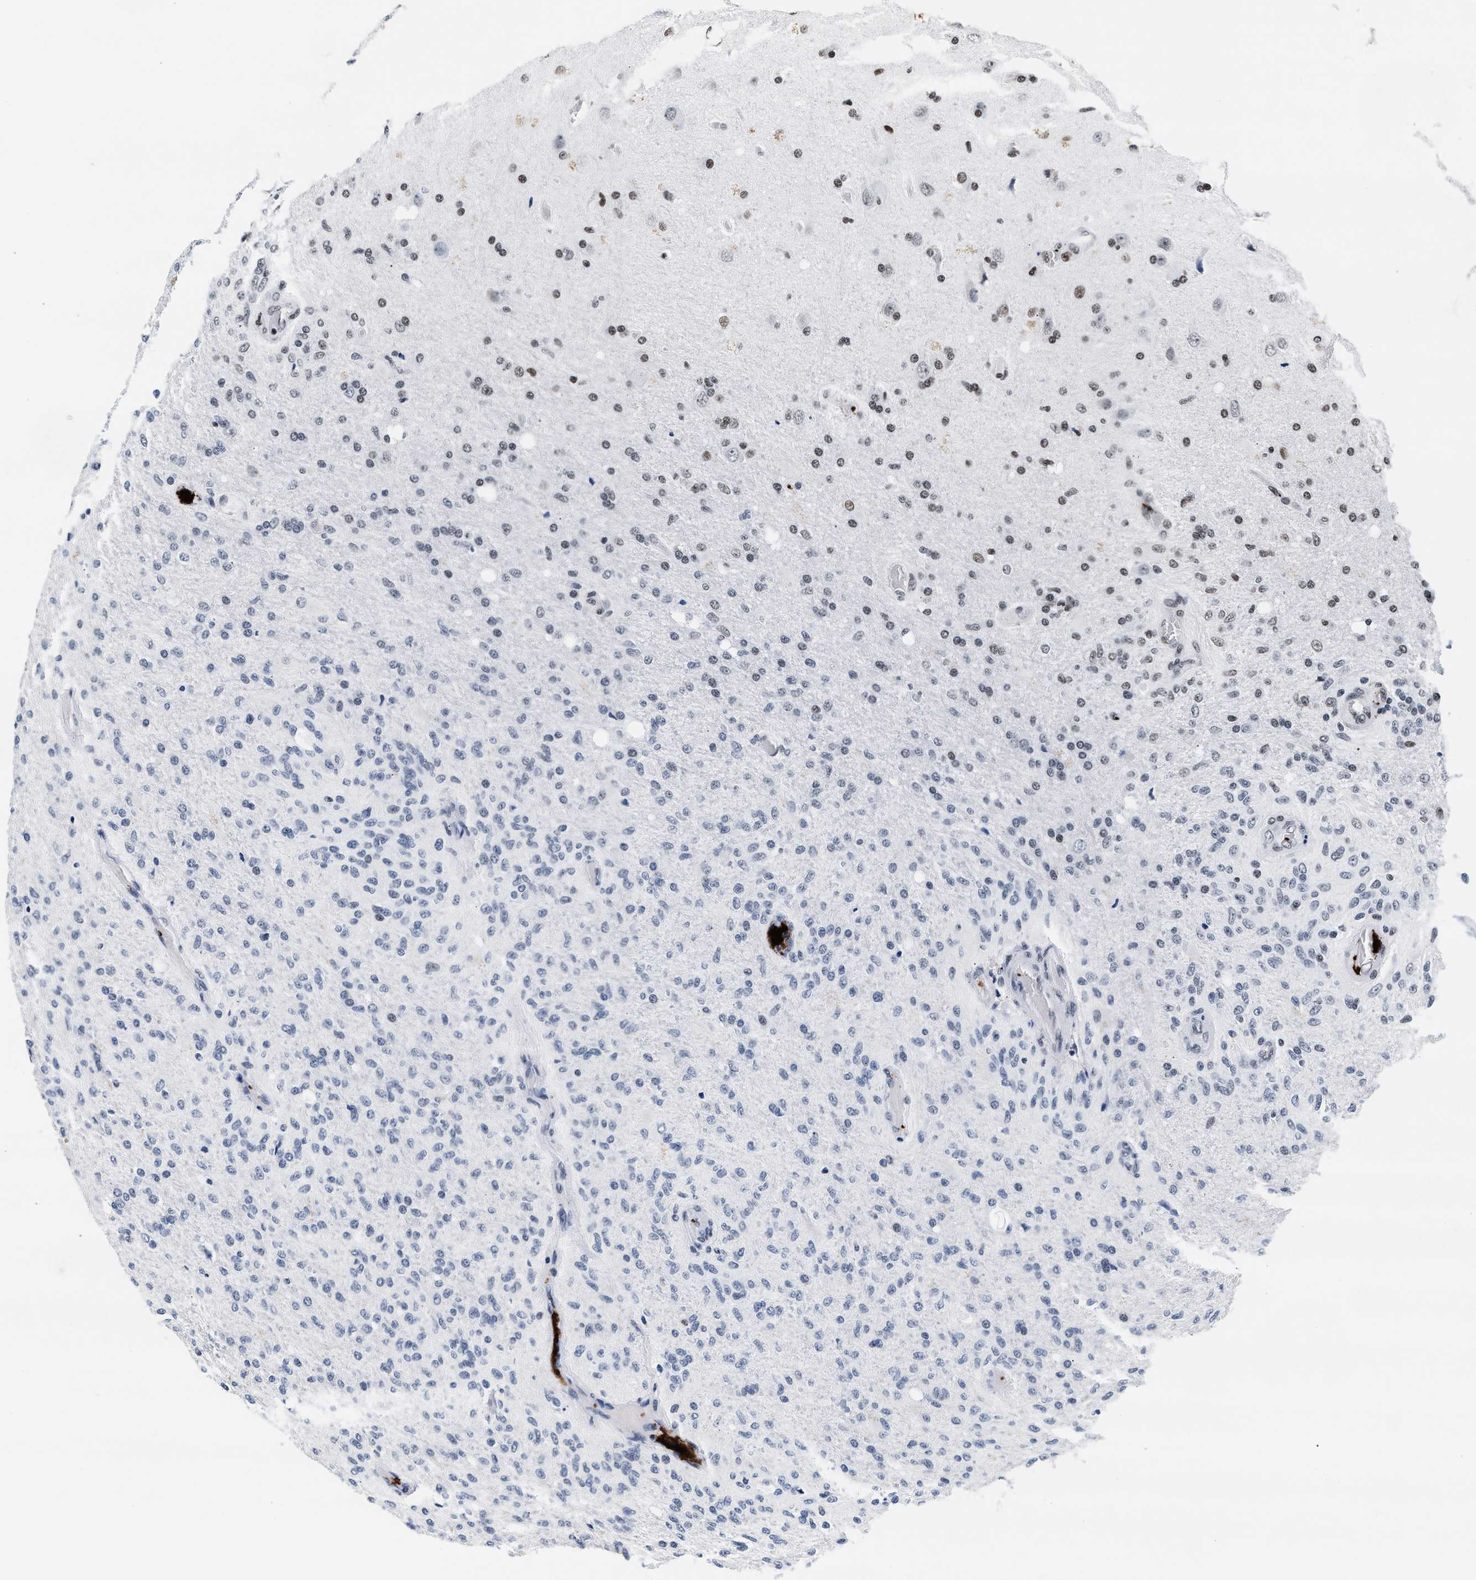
{"staining": {"intensity": "negative", "quantity": "none", "location": "none"}, "tissue": "glioma", "cell_type": "Tumor cells", "image_type": "cancer", "snomed": [{"axis": "morphology", "description": "Normal tissue, NOS"}, {"axis": "morphology", "description": "Glioma, malignant, High grade"}, {"axis": "topography", "description": "Cerebral cortex"}], "caption": "Human glioma stained for a protein using IHC displays no positivity in tumor cells.", "gene": "RAD21", "patient": {"sex": "male", "age": 77}}